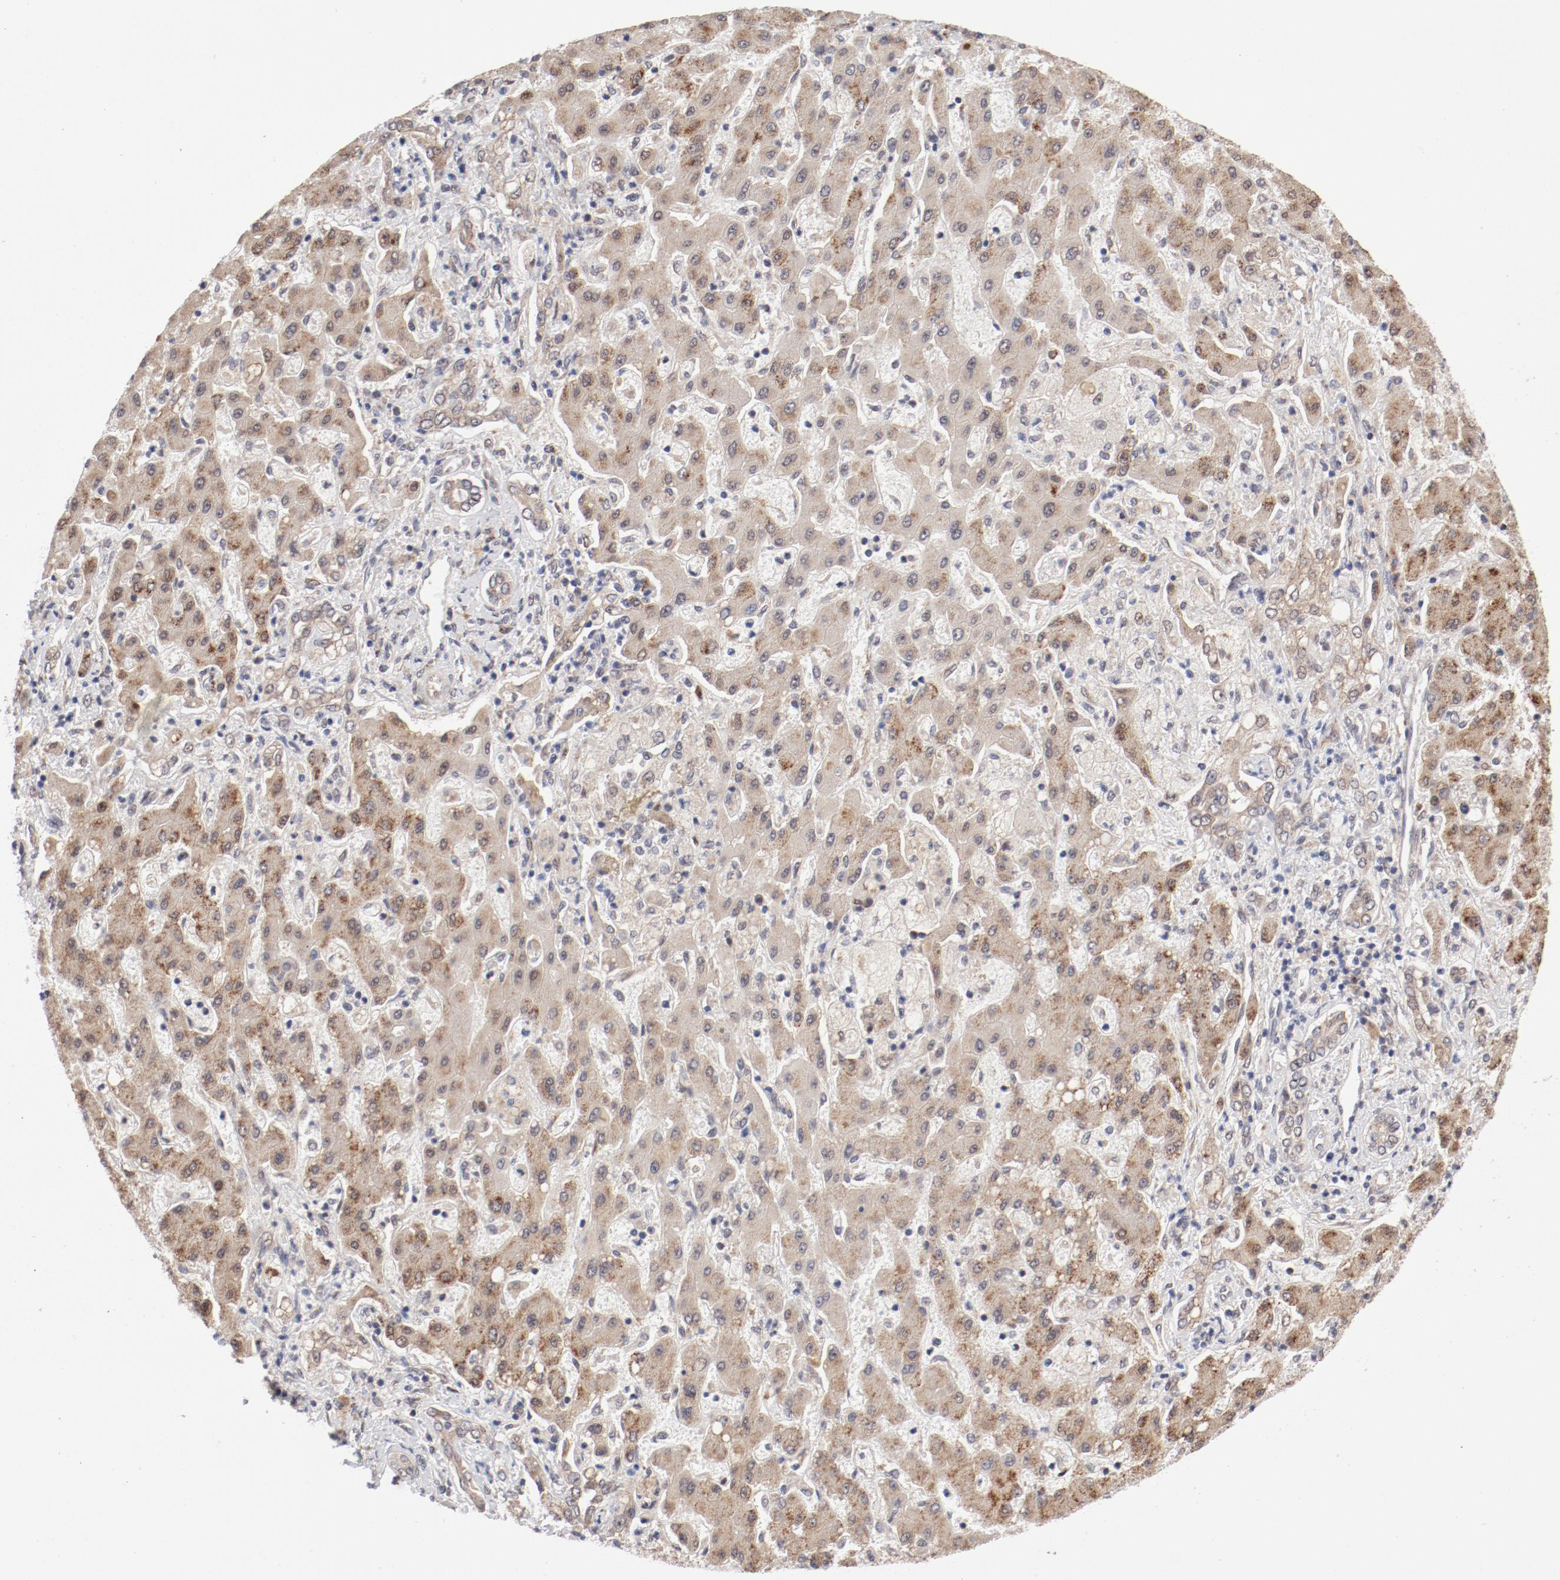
{"staining": {"intensity": "moderate", "quantity": "25%-75%", "location": "cytoplasmic/membranous"}, "tissue": "liver cancer", "cell_type": "Tumor cells", "image_type": "cancer", "snomed": [{"axis": "morphology", "description": "Cholangiocarcinoma"}, {"axis": "topography", "description": "Liver"}], "caption": "A brown stain shows moderate cytoplasmic/membranous positivity of a protein in liver cancer tumor cells. (DAB IHC with brightfield microscopy, high magnification).", "gene": "RPL12", "patient": {"sex": "male", "age": 50}}